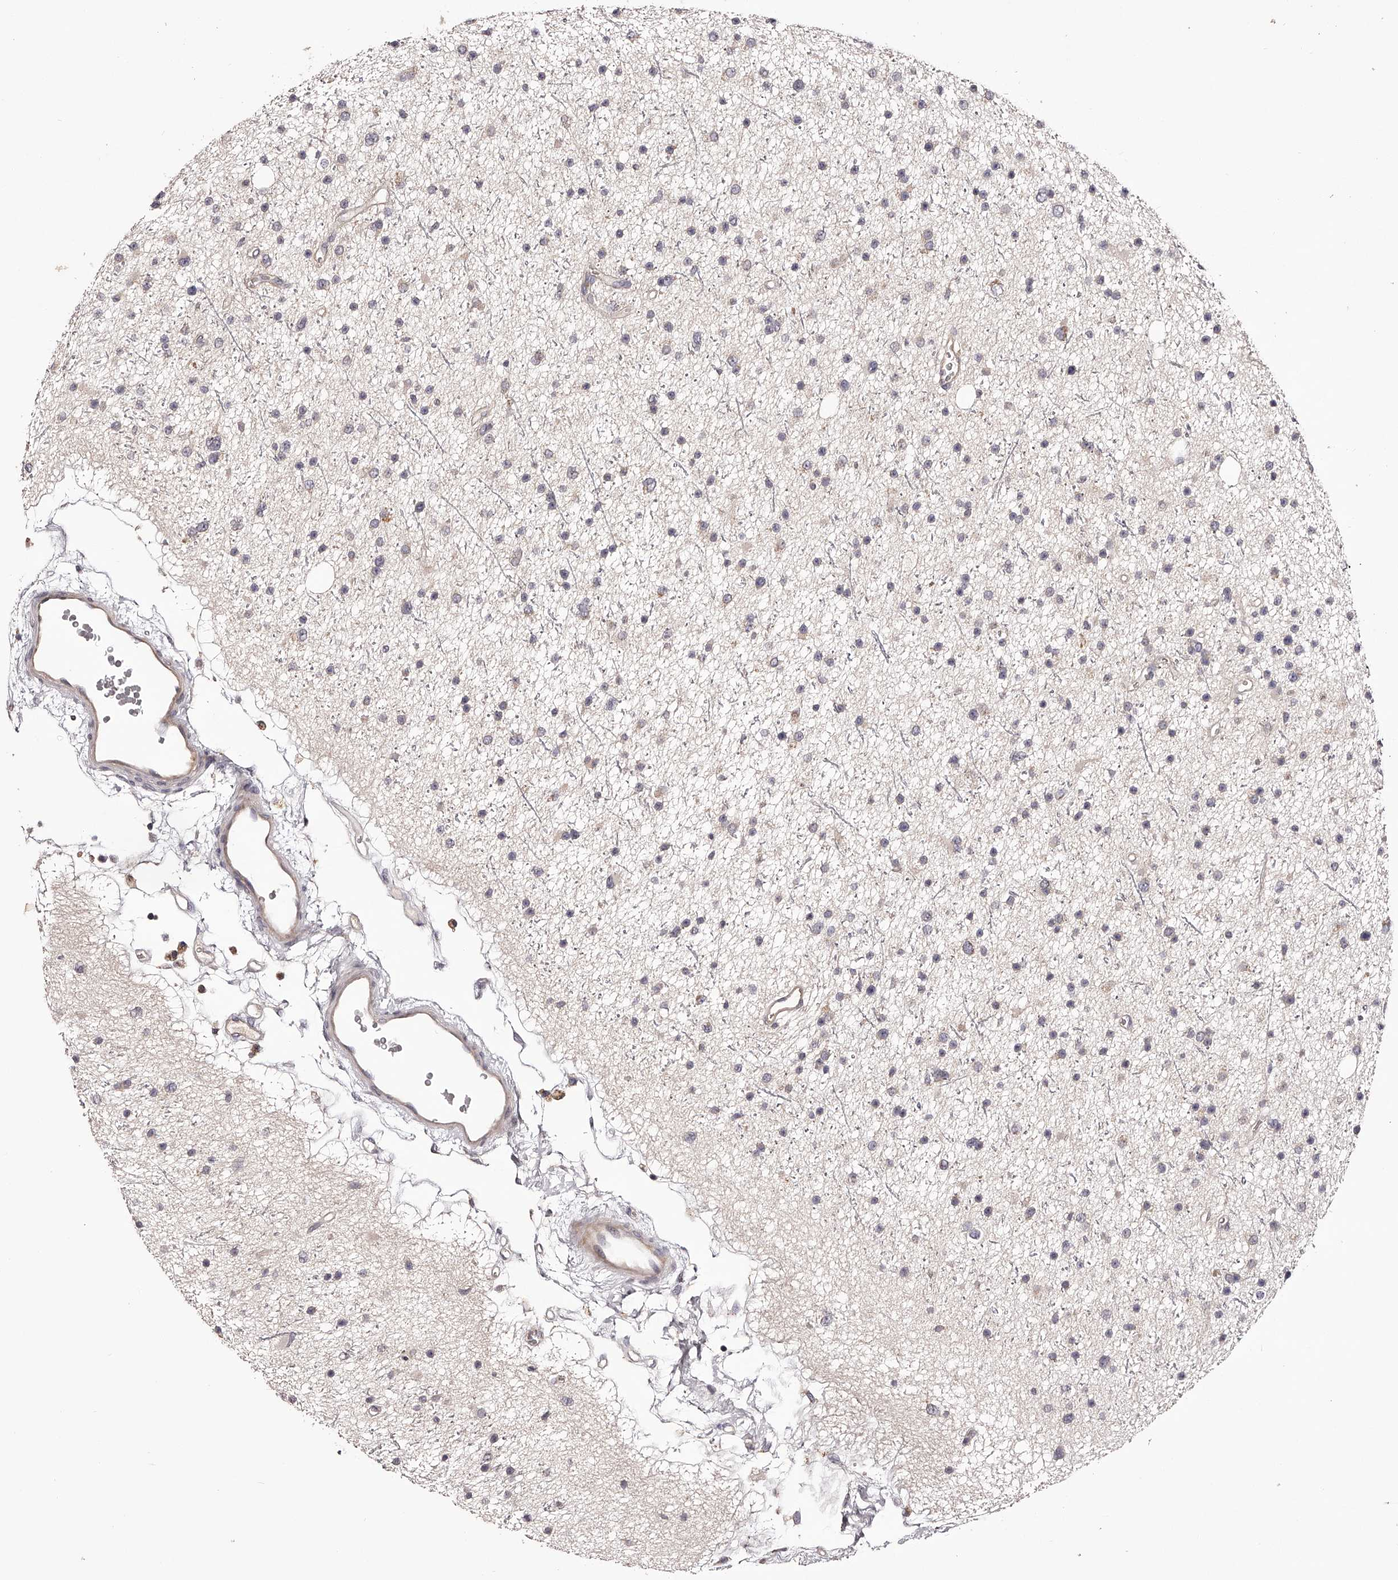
{"staining": {"intensity": "weak", "quantity": "25%-75%", "location": "cytoplasmic/membranous"}, "tissue": "glioma", "cell_type": "Tumor cells", "image_type": "cancer", "snomed": [{"axis": "morphology", "description": "Glioma, malignant, Low grade"}, {"axis": "topography", "description": "Cerebral cortex"}], "caption": "A micrograph showing weak cytoplasmic/membranous expression in approximately 25%-75% of tumor cells in malignant glioma (low-grade), as visualized by brown immunohistochemical staining.", "gene": "ODF2L", "patient": {"sex": "female", "age": 39}}